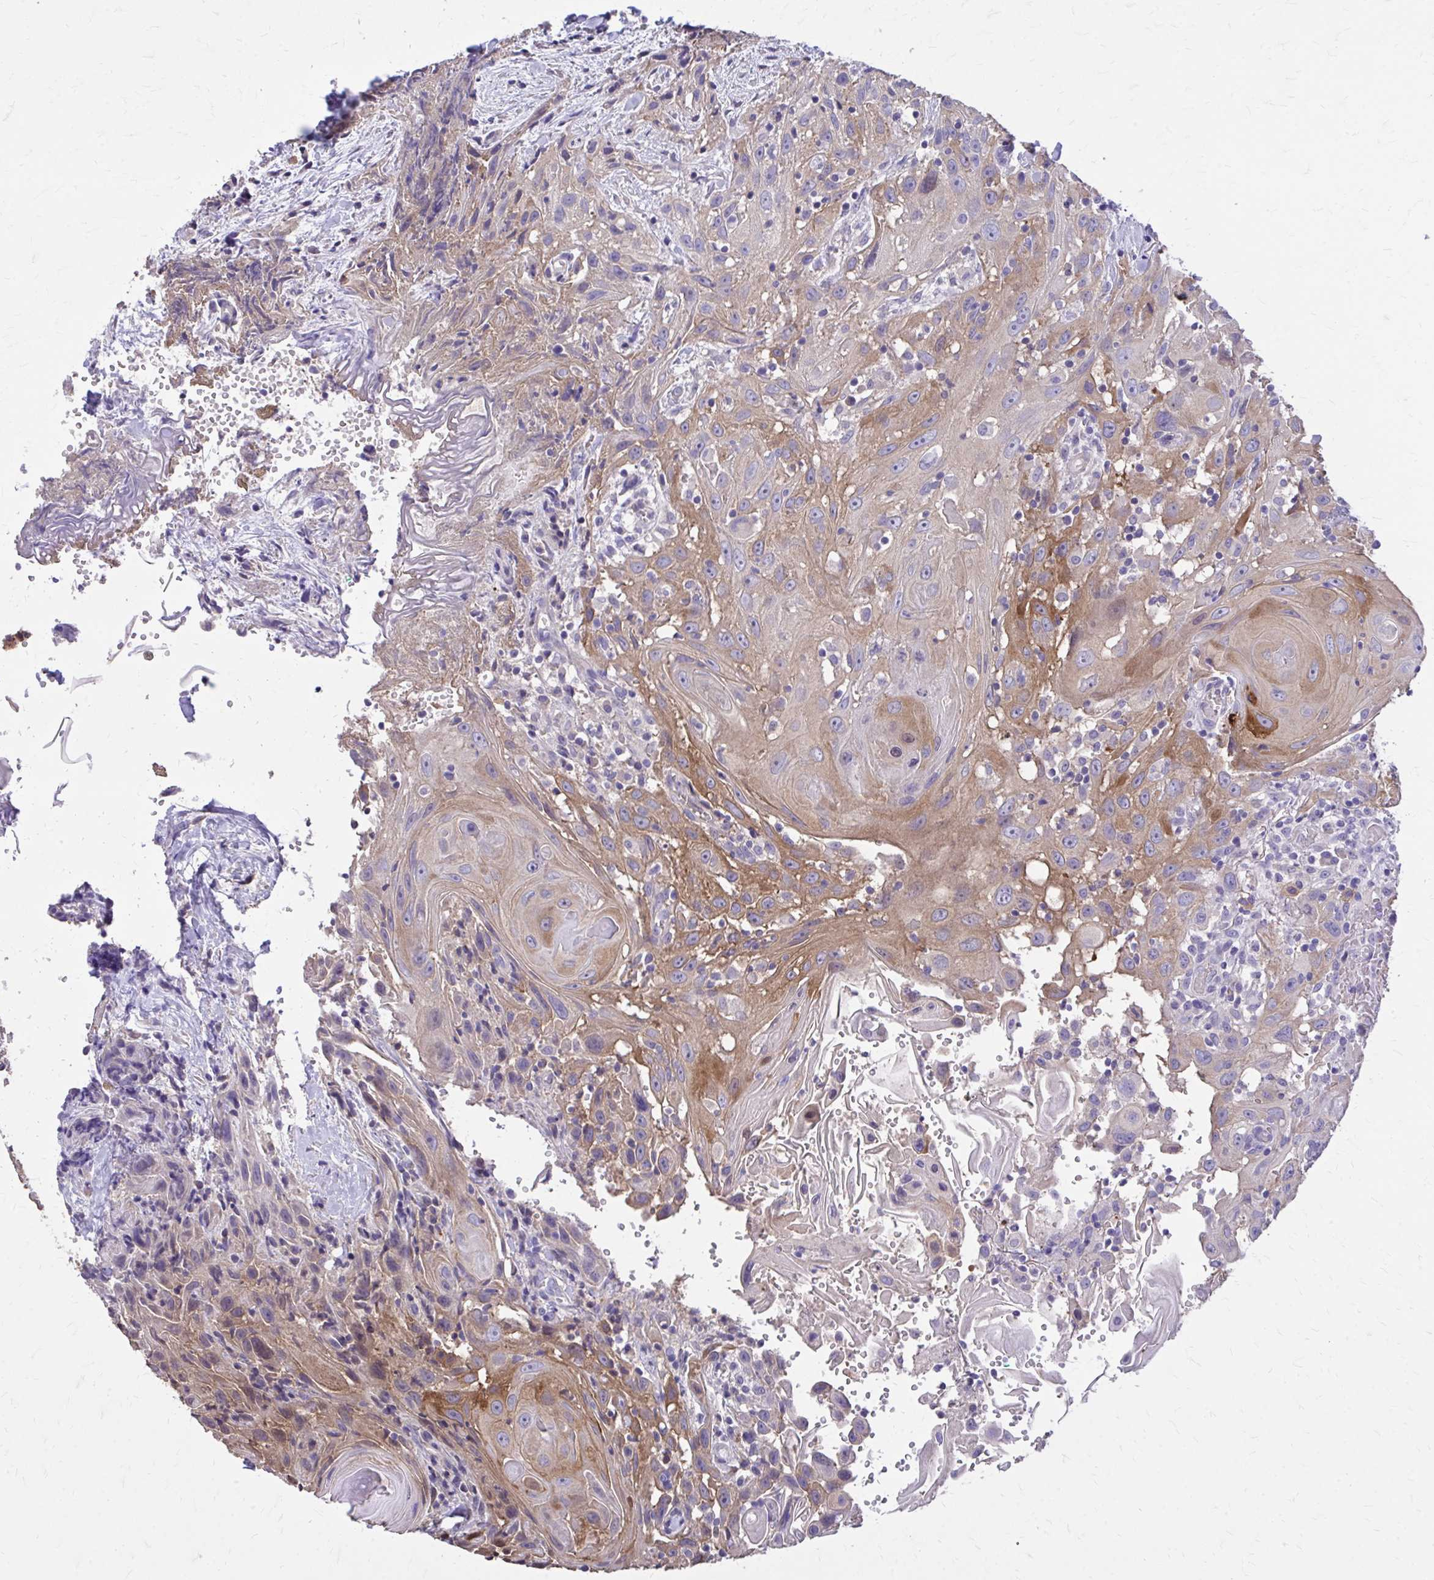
{"staining": {"intensity": "strong", "quantity": "<25%", "location": "cytoplasmic/membranous"}, "tissue": "head and neck cancer", "cell_type": "Tumor cells", "image_type": "cancer", "snomed": [{"axis": "morphology", "description": "Squamous cell carcinoma, NOS"}, {"axis": "topography", "description": "Head-Neck"}], "caption": "Head and neck squamous cell carcinoma tissue shows strong cytoplasmic/membranous positivity in approximately <25% of tumor cells Using DAB (3,3'-diaminobenzidine) (brown) and hematoxylin (blue) stains, captured at high magnification using brightfield microscopy.", "gene": "EPB41L1", "patient": {"sex": "female", "age": 95}}